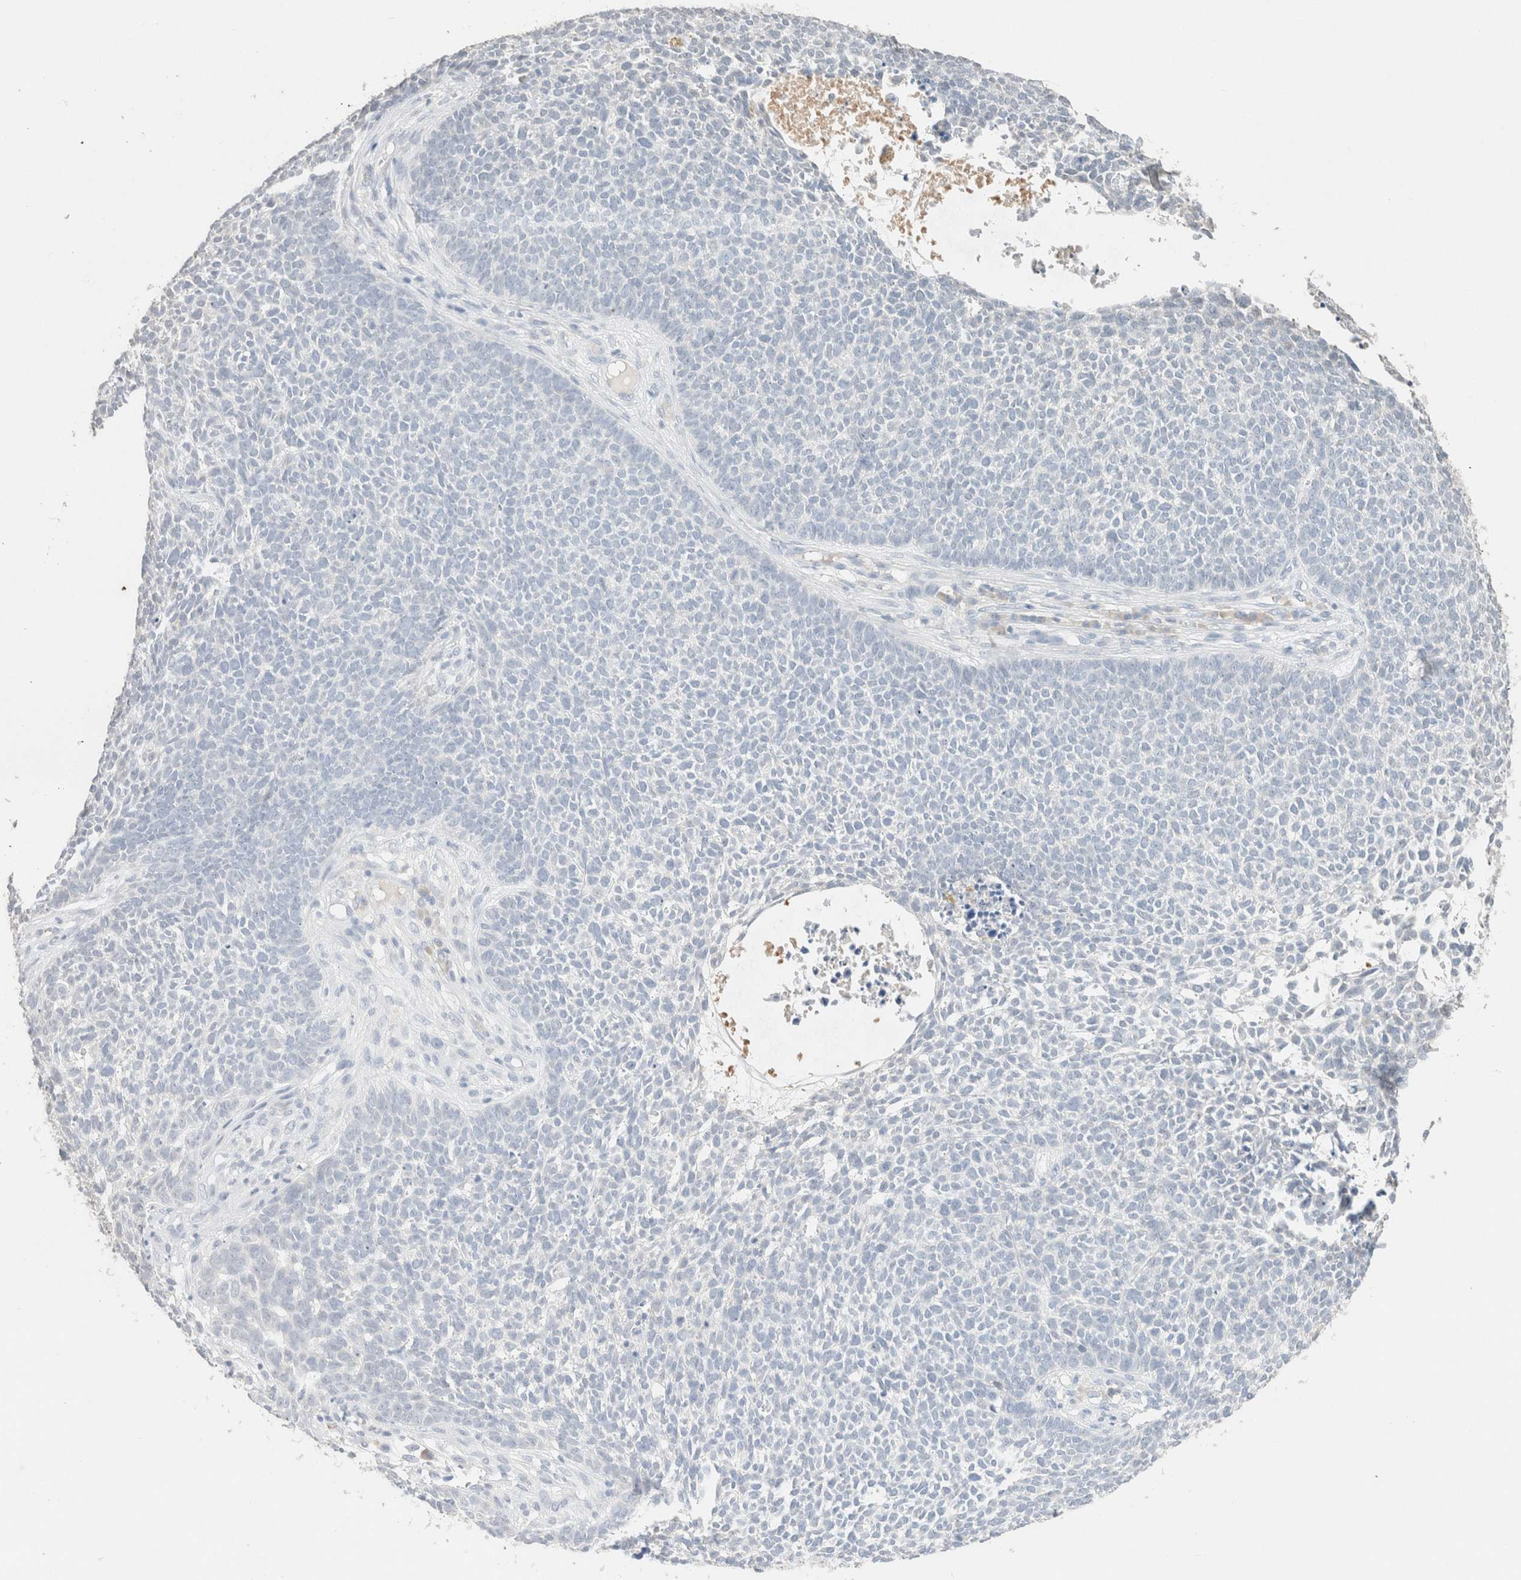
{"staining": {"intensity": "negative", "quantity": "none", "location": "none"}, "tissue": "skin cancer", "cell_type": "Tumor cells", "image_type": "cancer", "snomed": [{"axis": "morphology", "description": "Basal cell carcinoma"}, {"axis": "topography", "description": "Skin"}], "caption": "Immunohistochemistry (IHC) histopathology image of human skin basal cell carcinoma stained for a protein (brown), which shows no expression in tumor cells.", "gene": "CPA1", "patient": {"sex": "female", "age": 84}}